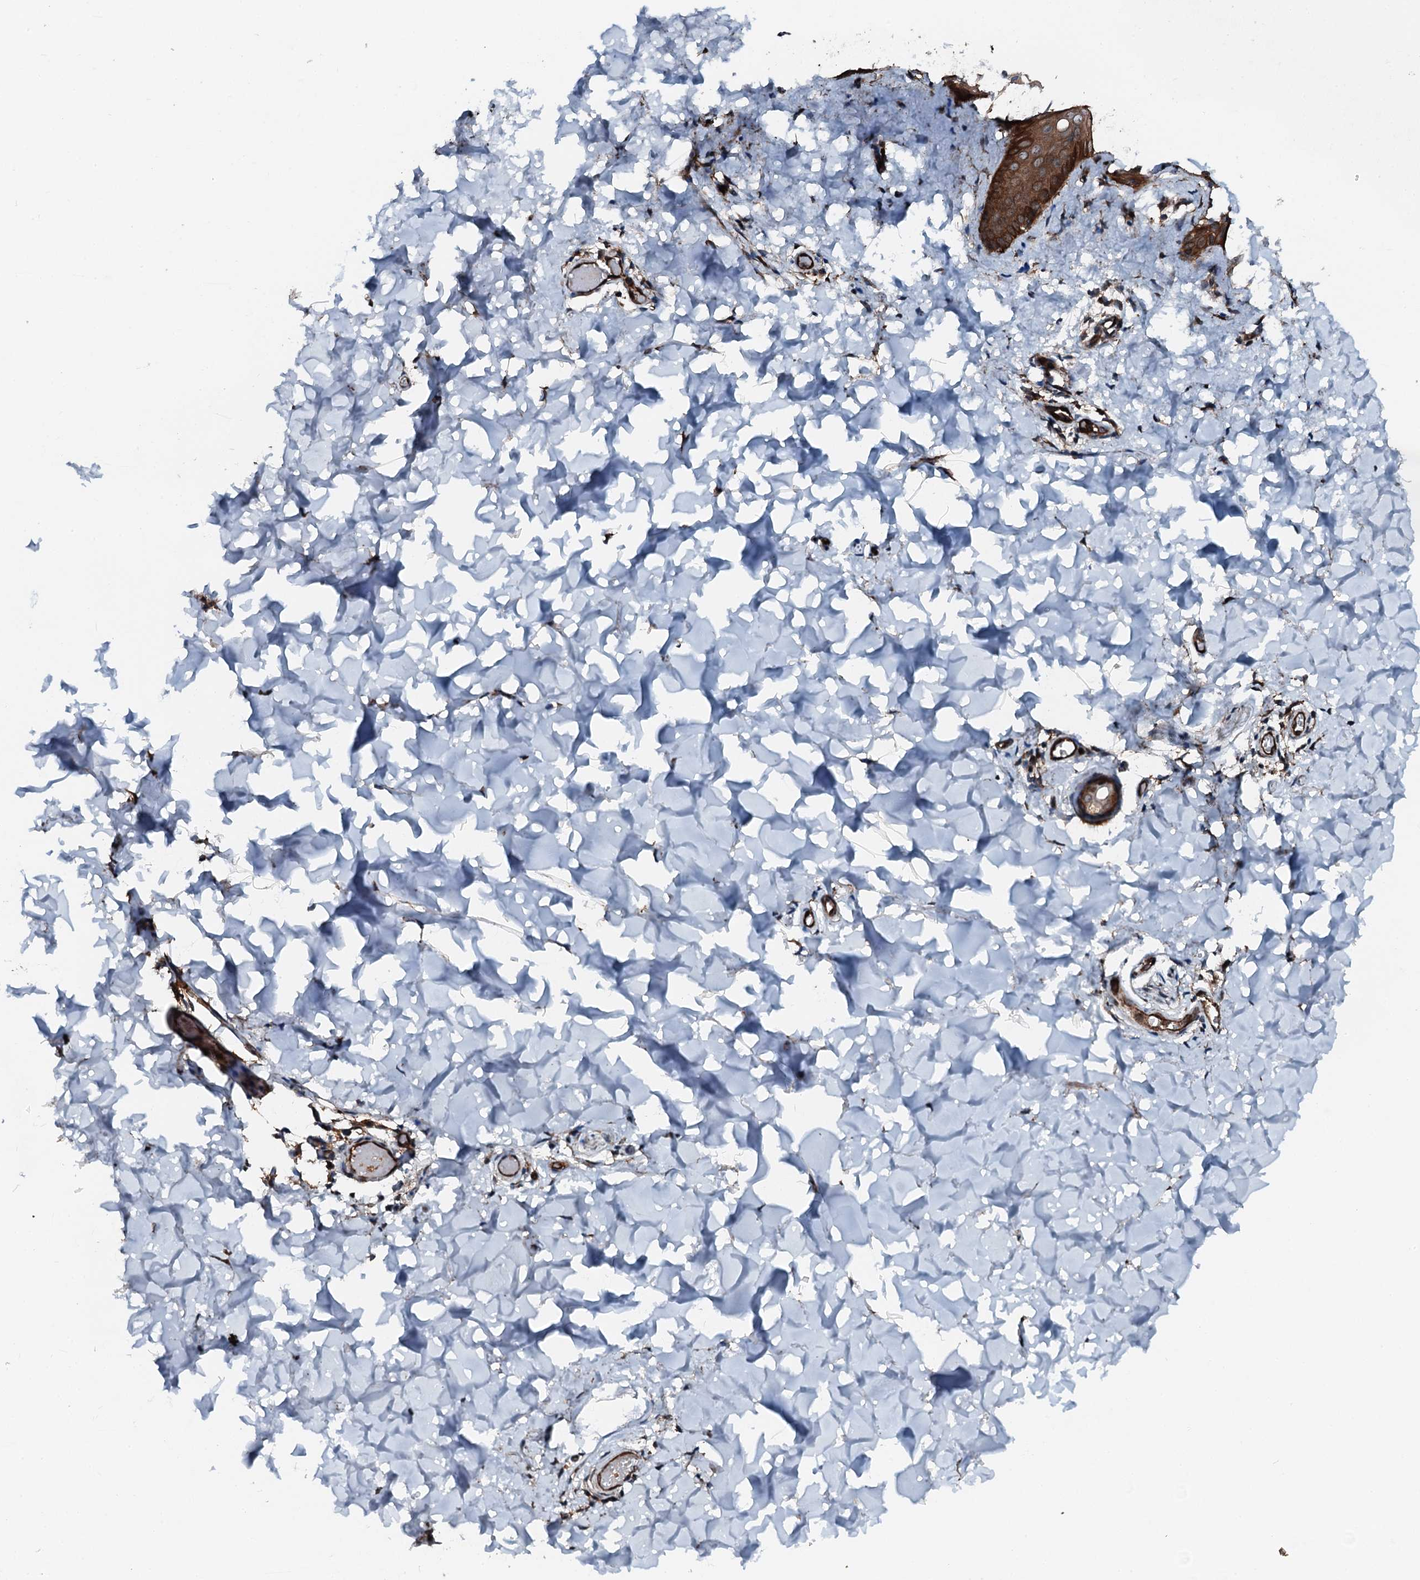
{"staining": {"intensity": "strong", "quantity": ">75%", "location": "cytoplasmic/membranous"}, "tissue": "skin", "cell_type": "Fibroblasts", "image_type": "normal", "snomed": [{"axis": "morphology", "description": "Normal tissue, NOS"}, {"axis": "topography", "description": "Skin"}], "caption": "A high-resolution micrograph shows immunohistochemistry (IHC) staining of normal skin, which shows strong cytoplasmic/membranous staining in approximately >75% of fibroblasts.", "gene": "FLYWCH1", "patient": {"sex": "male", "age": 36}}